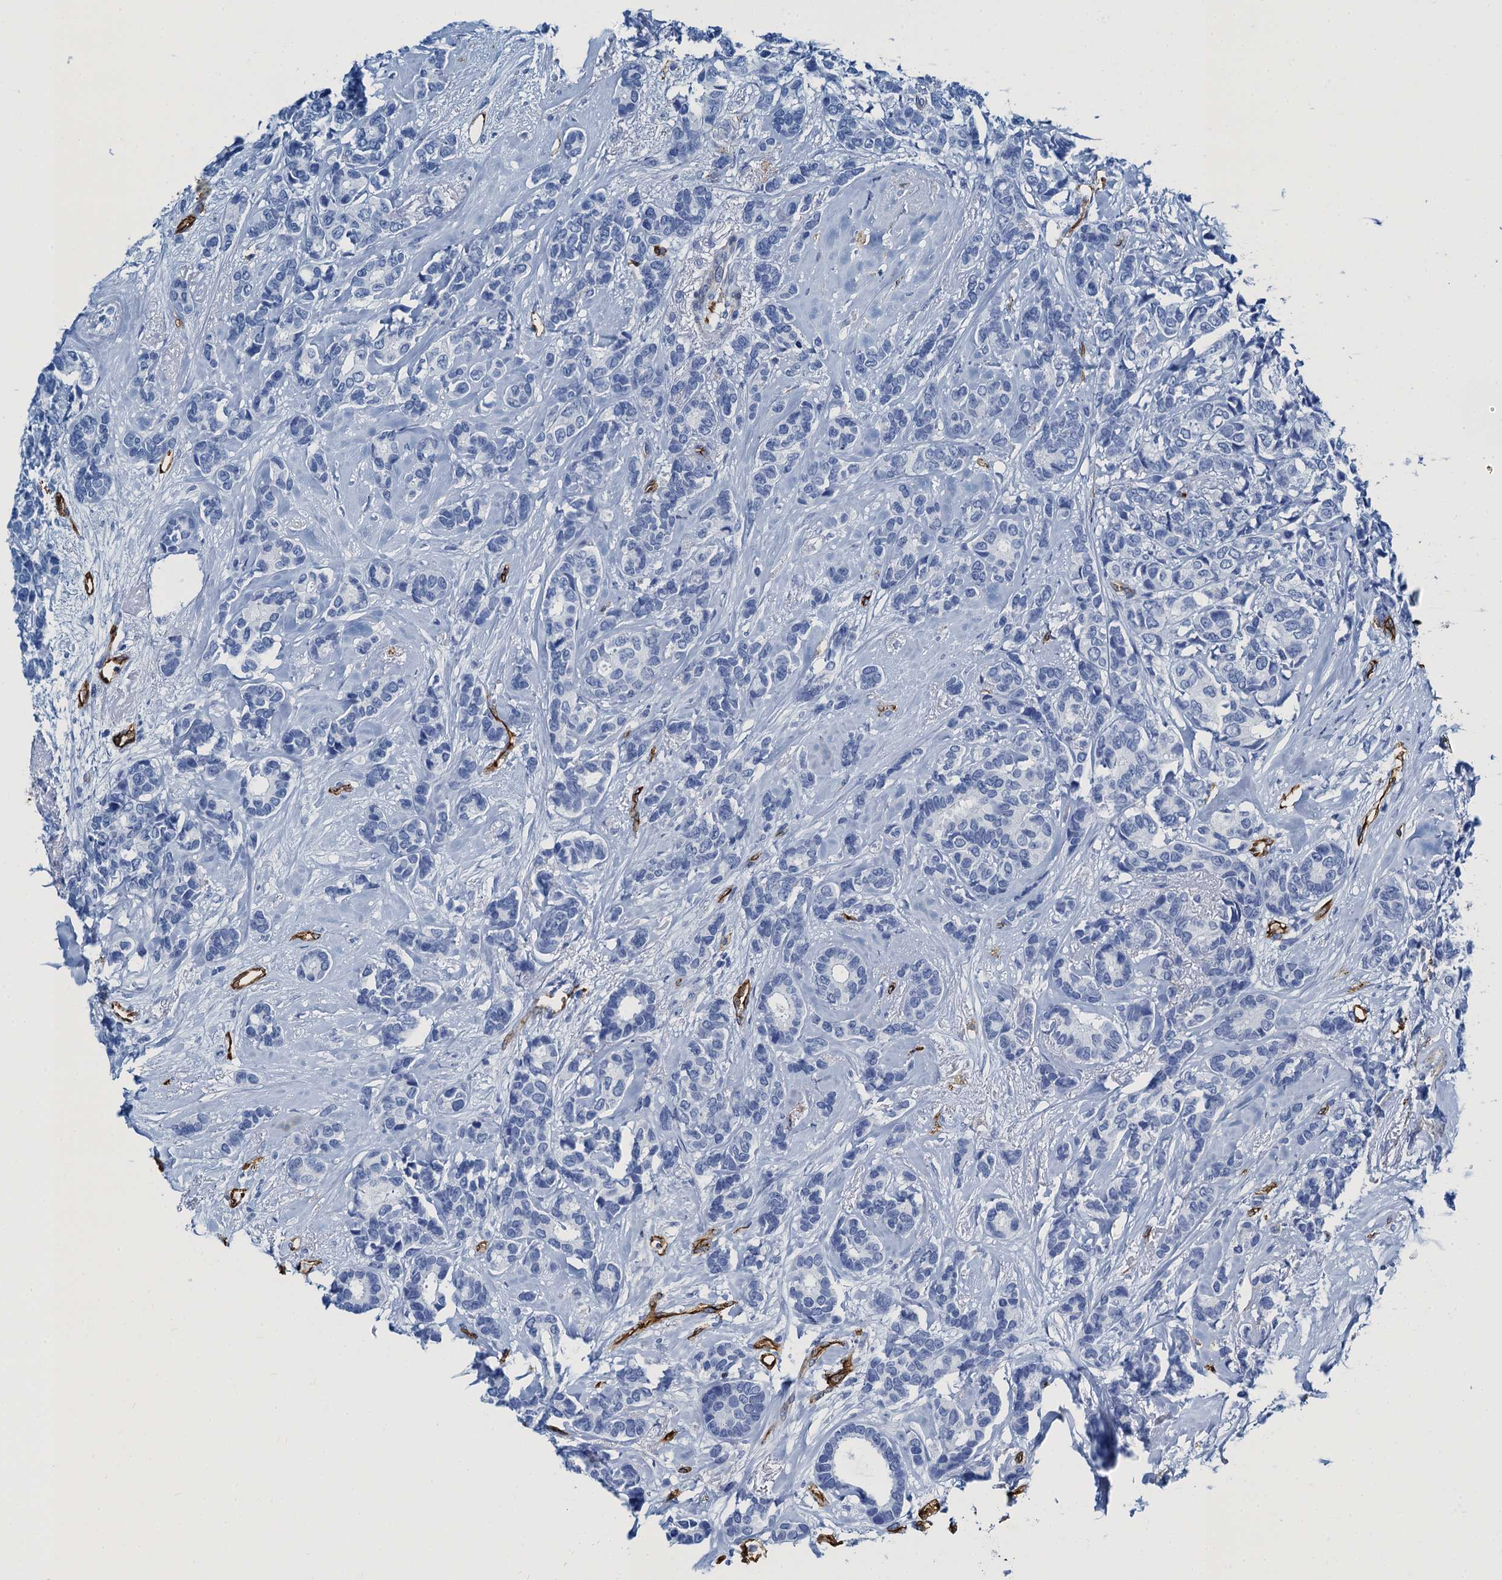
{"staining": {"intensity": "negative", "quantity": "none", "location": "none"}, "tissue": "breast cancer", "cell_type": "Tumor cells", "image_type": "cancer", "snomed": [{"axis": "morphology", "description": "Duct carcinoma"}, {"axis": "topography", "description": "Breast"}], "caption": "A photomicrograph of invasive ductal carcinoma (breast) stained for a protein reveals no brown staining in tumor cells. (Brightfield microscopy of DAB (3,3'-diaminobenzidine) IHC at high magnification).", "gene": "CAVIN2", "patient": {"sex": "female", "age": 87}}